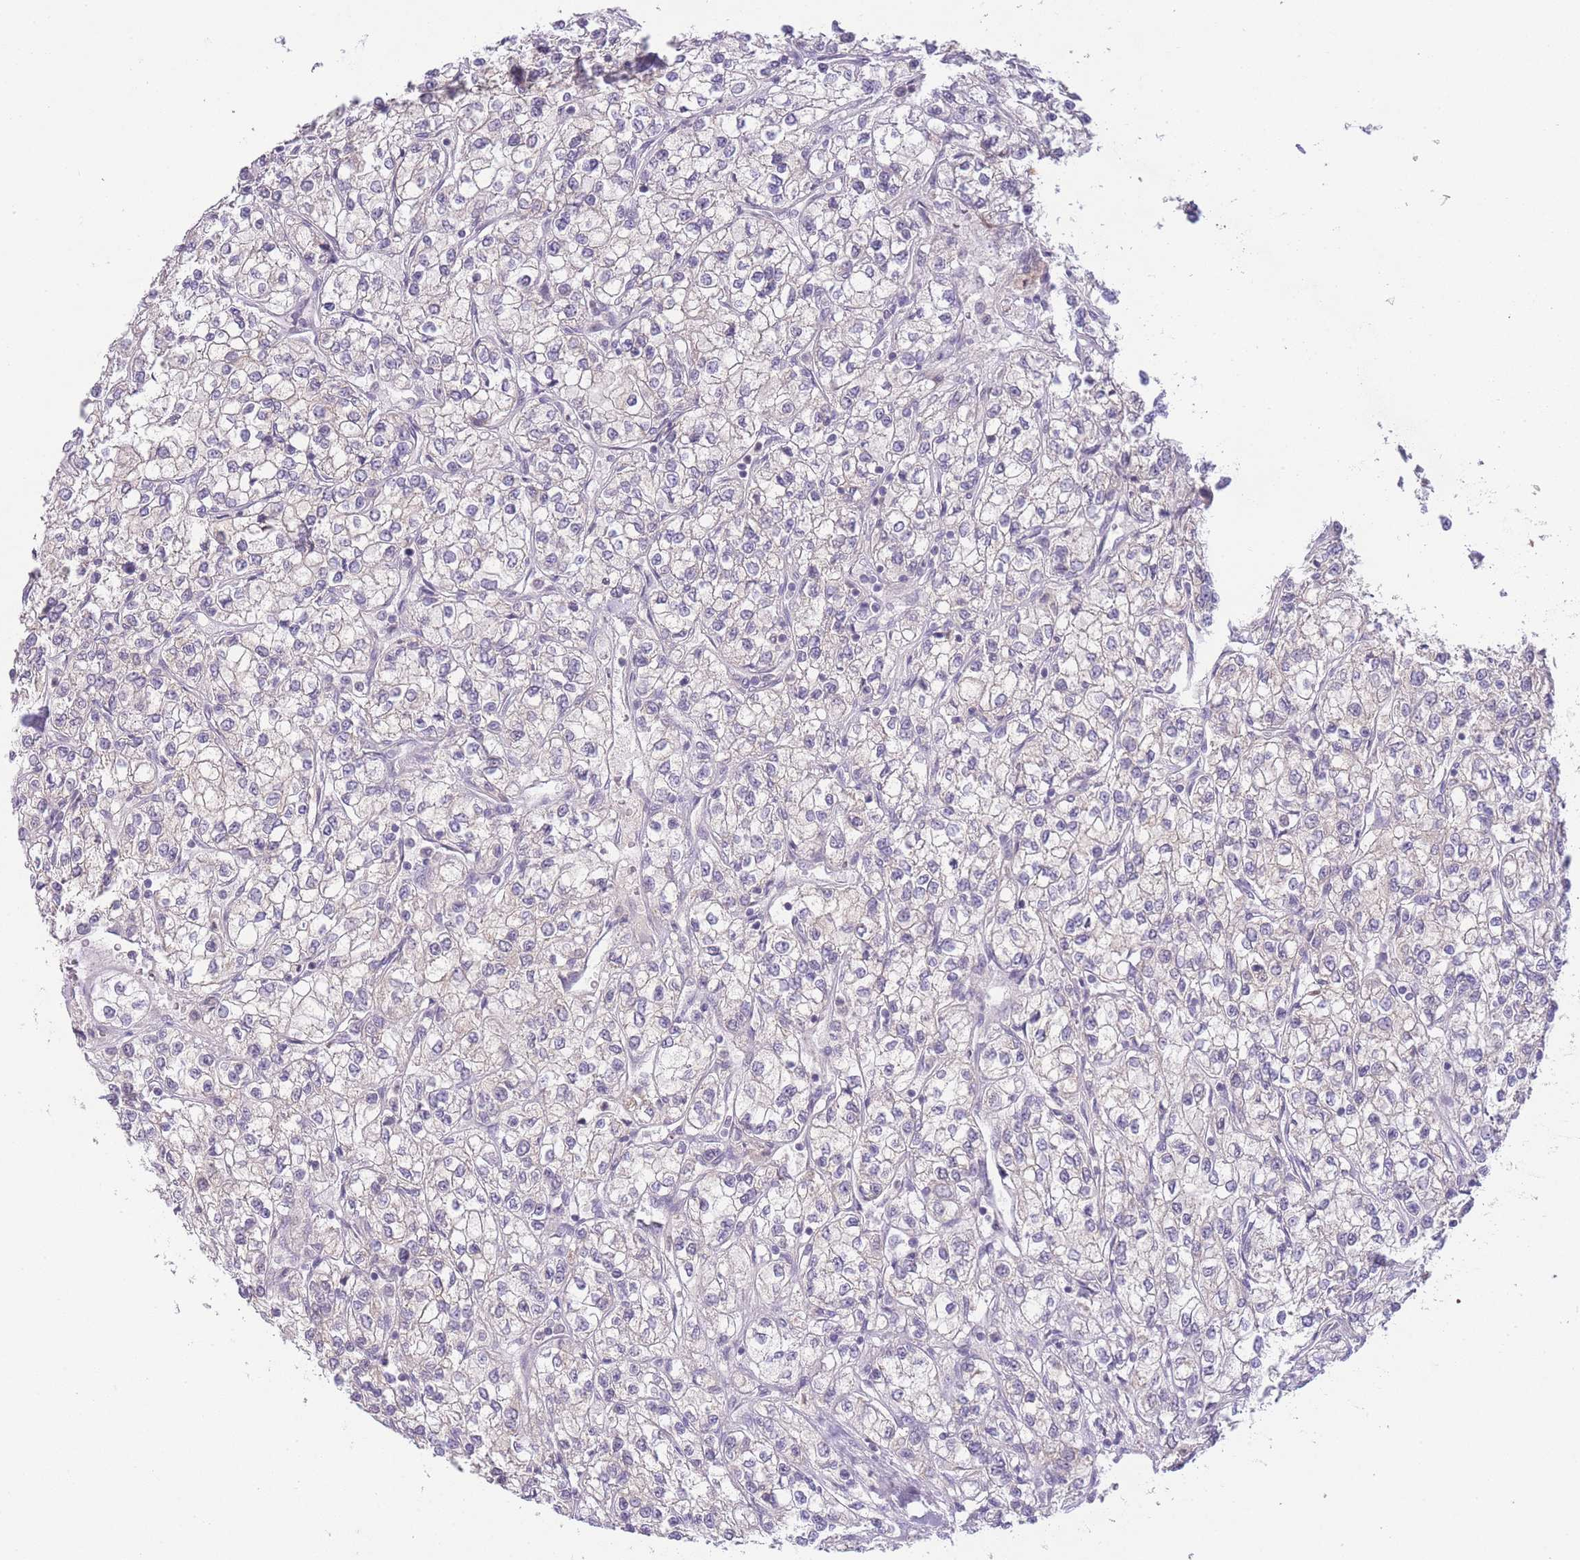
{"staining": {"intensity": "negative", "quantity": "none", "location": "none"}, "tissue": "renal cancer", "cell_type": "Tumor cells", "image_type": "cancer", "snomed": [{"axis": "morphology", "description": "Adenocarcinoma, NOS"}, {"axis": "topography", "description": "Kidney"}], "caption": "Immunohistochemistry (IHC) image of neoplastic tissue: renal cancer stained with DAB (3,3'-diaminobenzidine) demonstrates no significant protein staining in tumor cells.", "gene": "TMED3", "patient": {"sex": "male", "age": 80}}